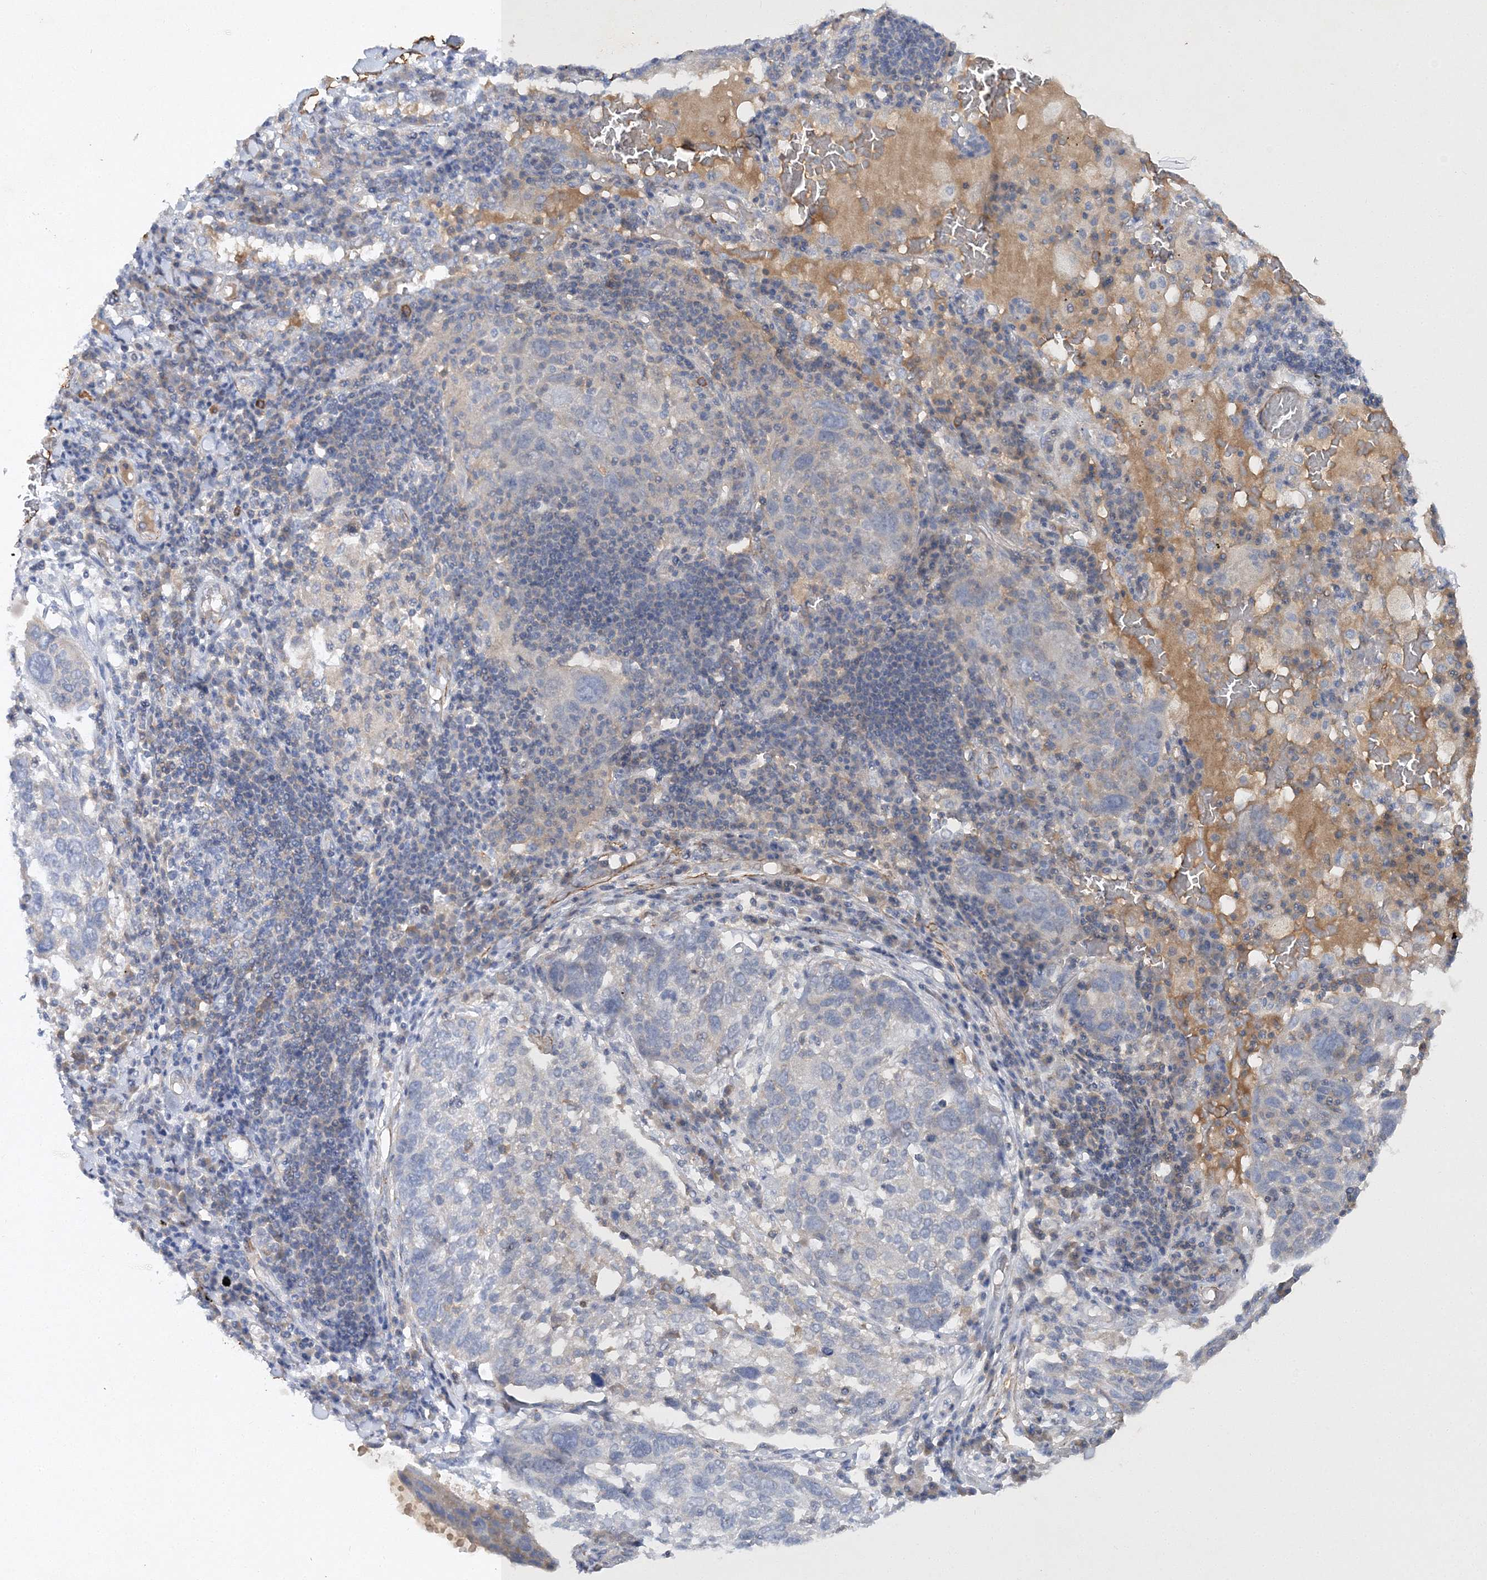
{"staining": {"intensity": "negative", "quantity": "none", "location": "none"}, "tissue": "lung cancer", "cell_type": "Tumor cells", "image_type": "cancer", "snomed": [{"axis": "morphology", "description": "Squamous cell carcinoma, NOS"}, {"axis": "topography", "description": "Lung"}], "caption": "Tumor cells are negative for protein expression in human lung squamous cell carcinoma. Nuclei are stained in blue.", "gene": "RTN2", "patient": {"sex": "male", "age": 65}}